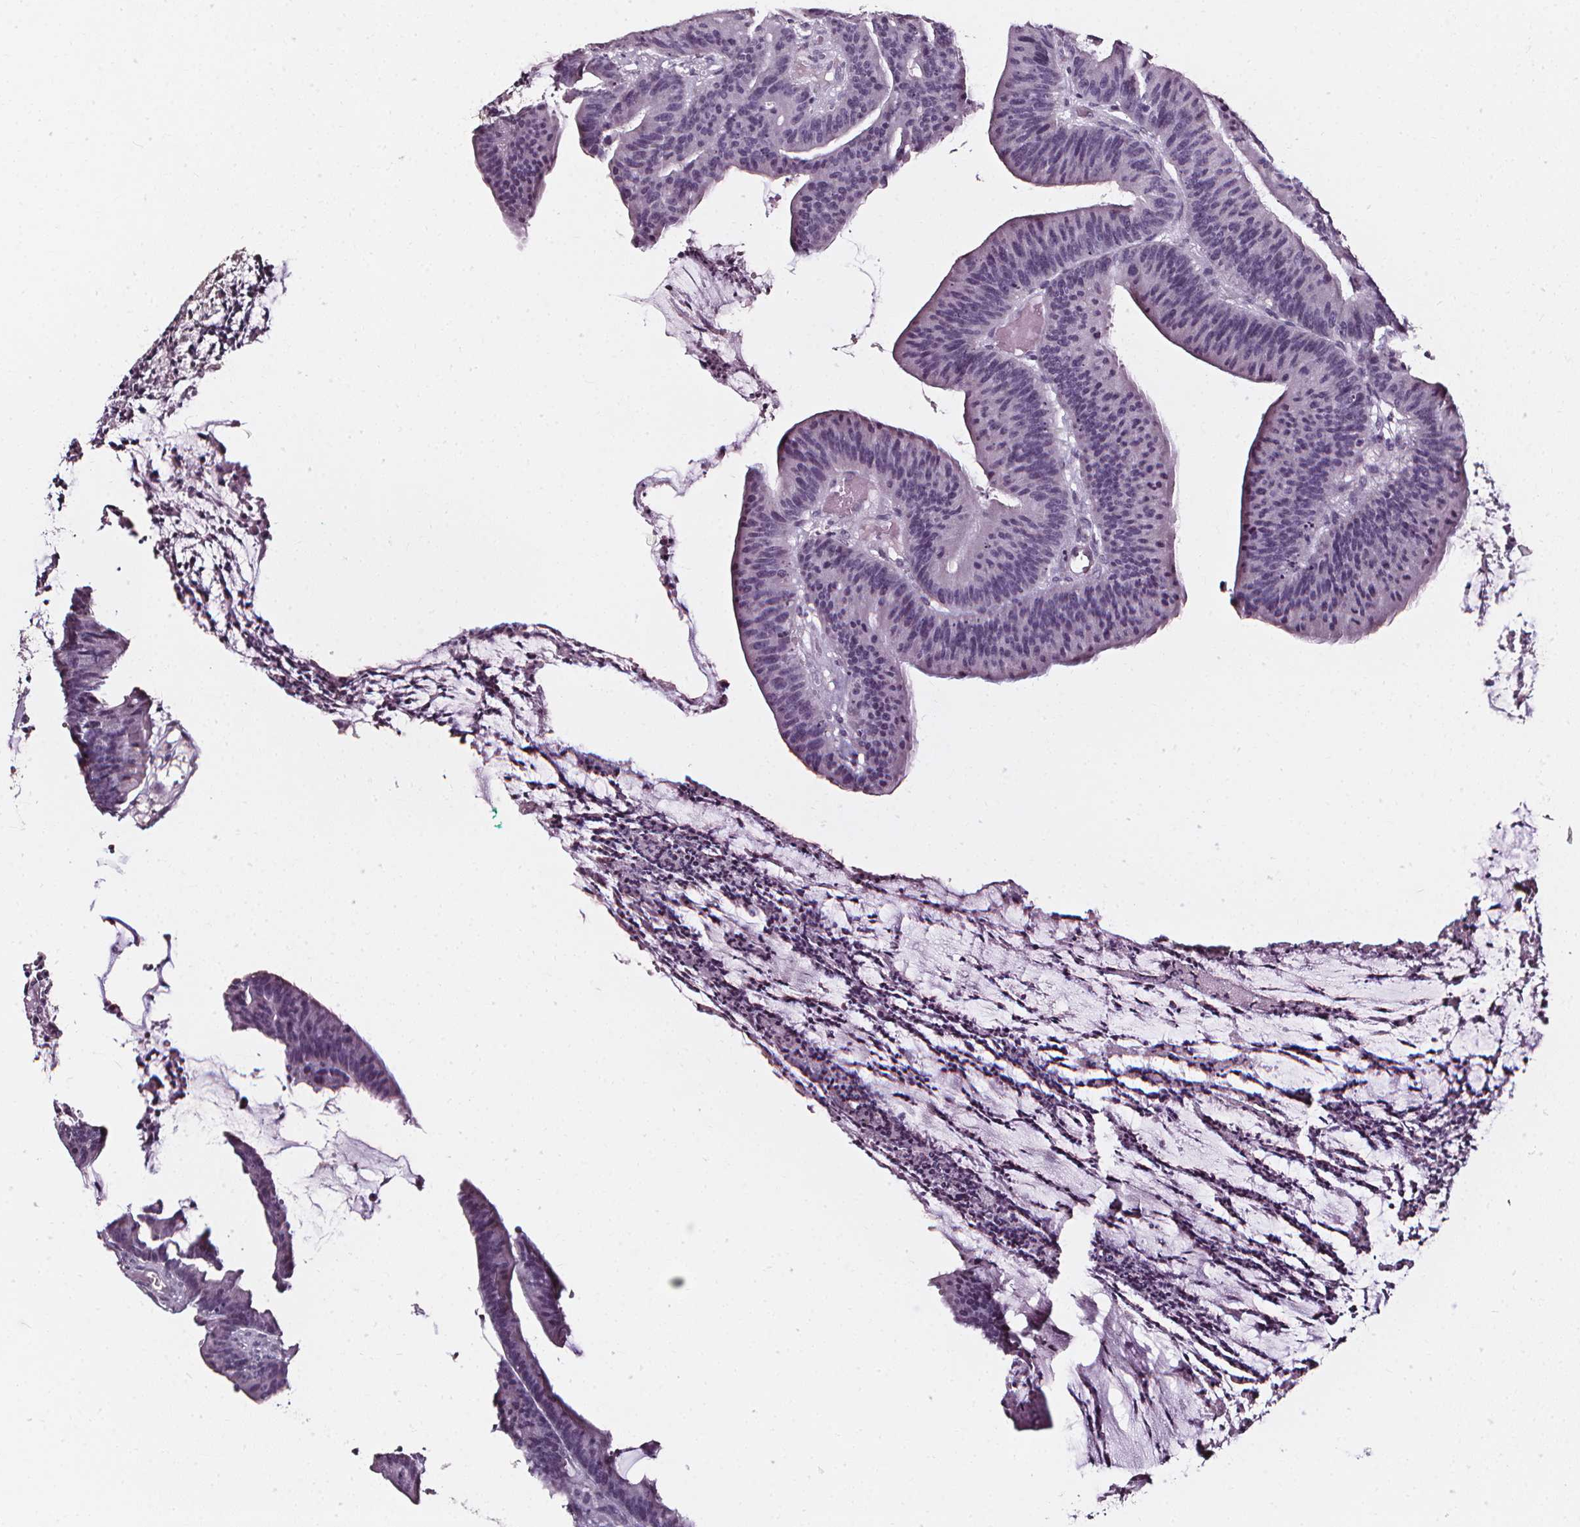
{"staining": {"intensity": "negative", "quantity": "none", "location": "none"}, "tissue": "colorectal cancer", "cell_type": "Tumor cells", "image_type": "cancer", "snomed": [{"axis": "morphology", "description": "Adenocarcinoma, NOS"}, {"axis": "topography", "description": "Colon"}], "caption": "Immunohistochemical staining of human colorectal cancer reveals no significant expression in tumor cells.", "gene": "DEFA5", "patient": {"sex": "female", "age": 78}}